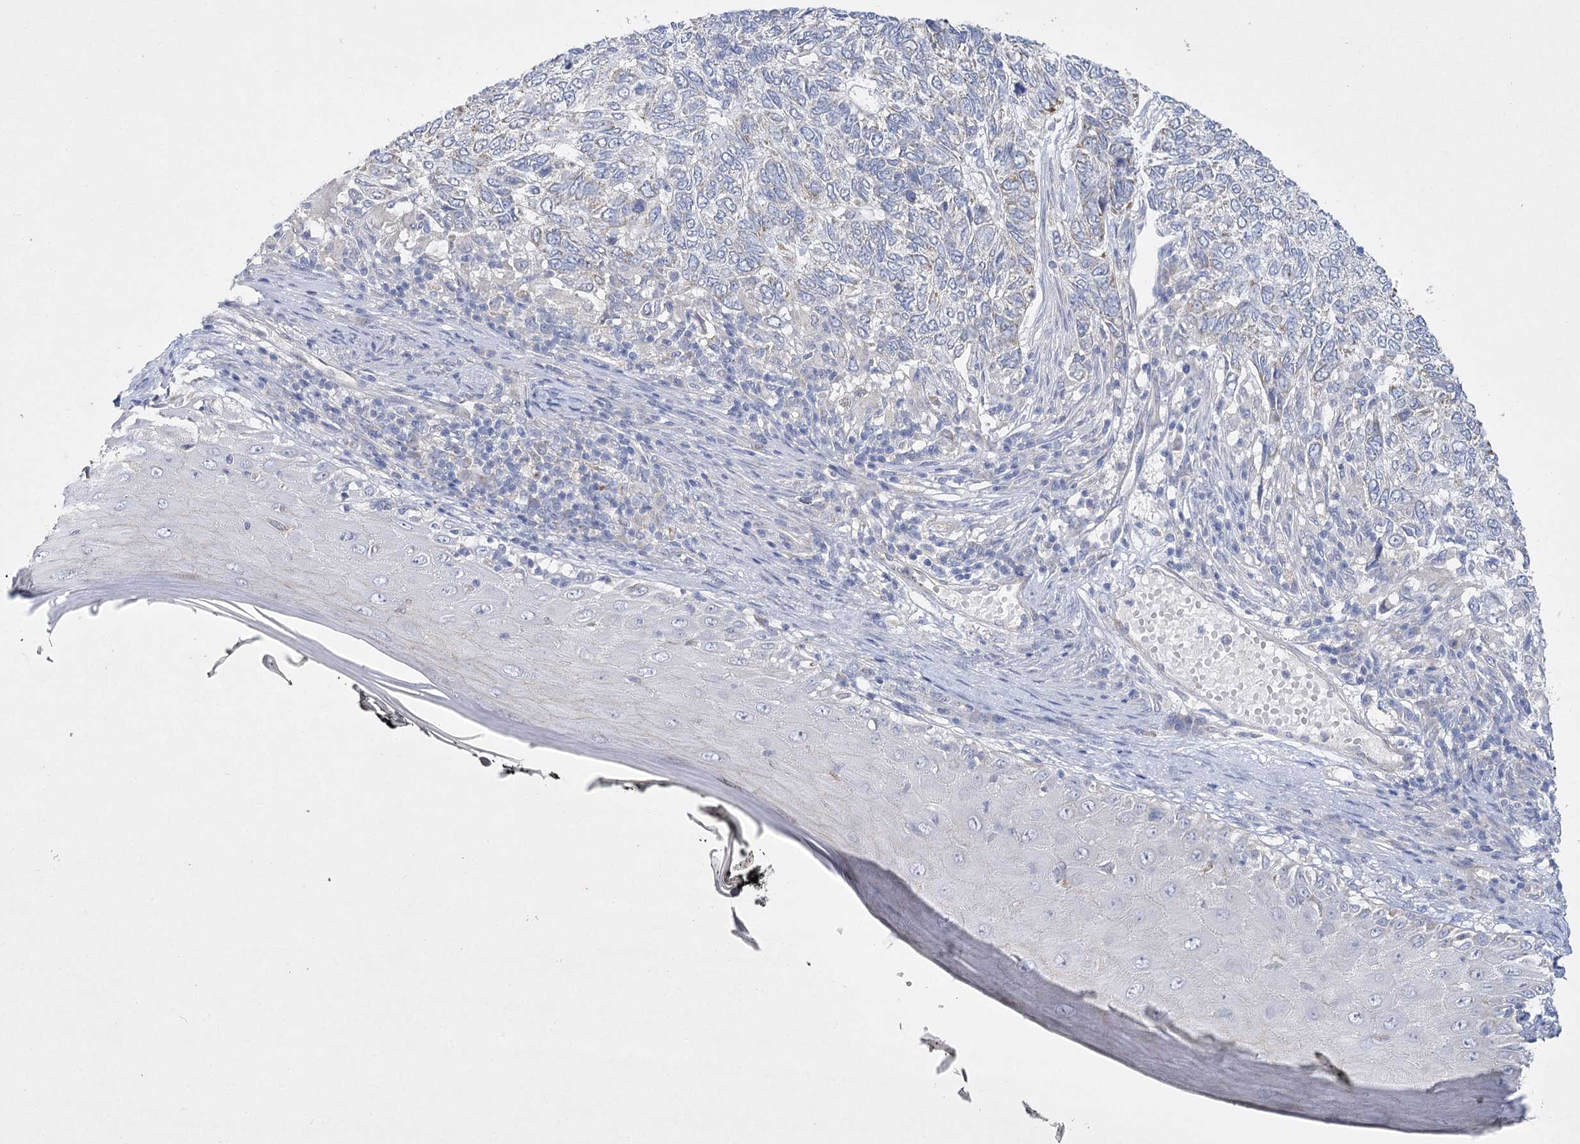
{"staining": {"intensity": "weak", "quantity": "<25%", "location": "cytoplasmic/membranous"}, "tissue": "skin cancer", "cell_type": "Tumor cells", "image_type": "cancer", "snomed": [{"axis": "morphology", "description": "Basal cell carcinoma"}, {"axis": "topography", "description": "Skin"}], "caption": "Protein analysis of skin cancer (basal cell carcinoma) reveals no significant staining in tumor cells.", "gene": "DHTKD1", "patient": {"sex": "female", "age": 65}}